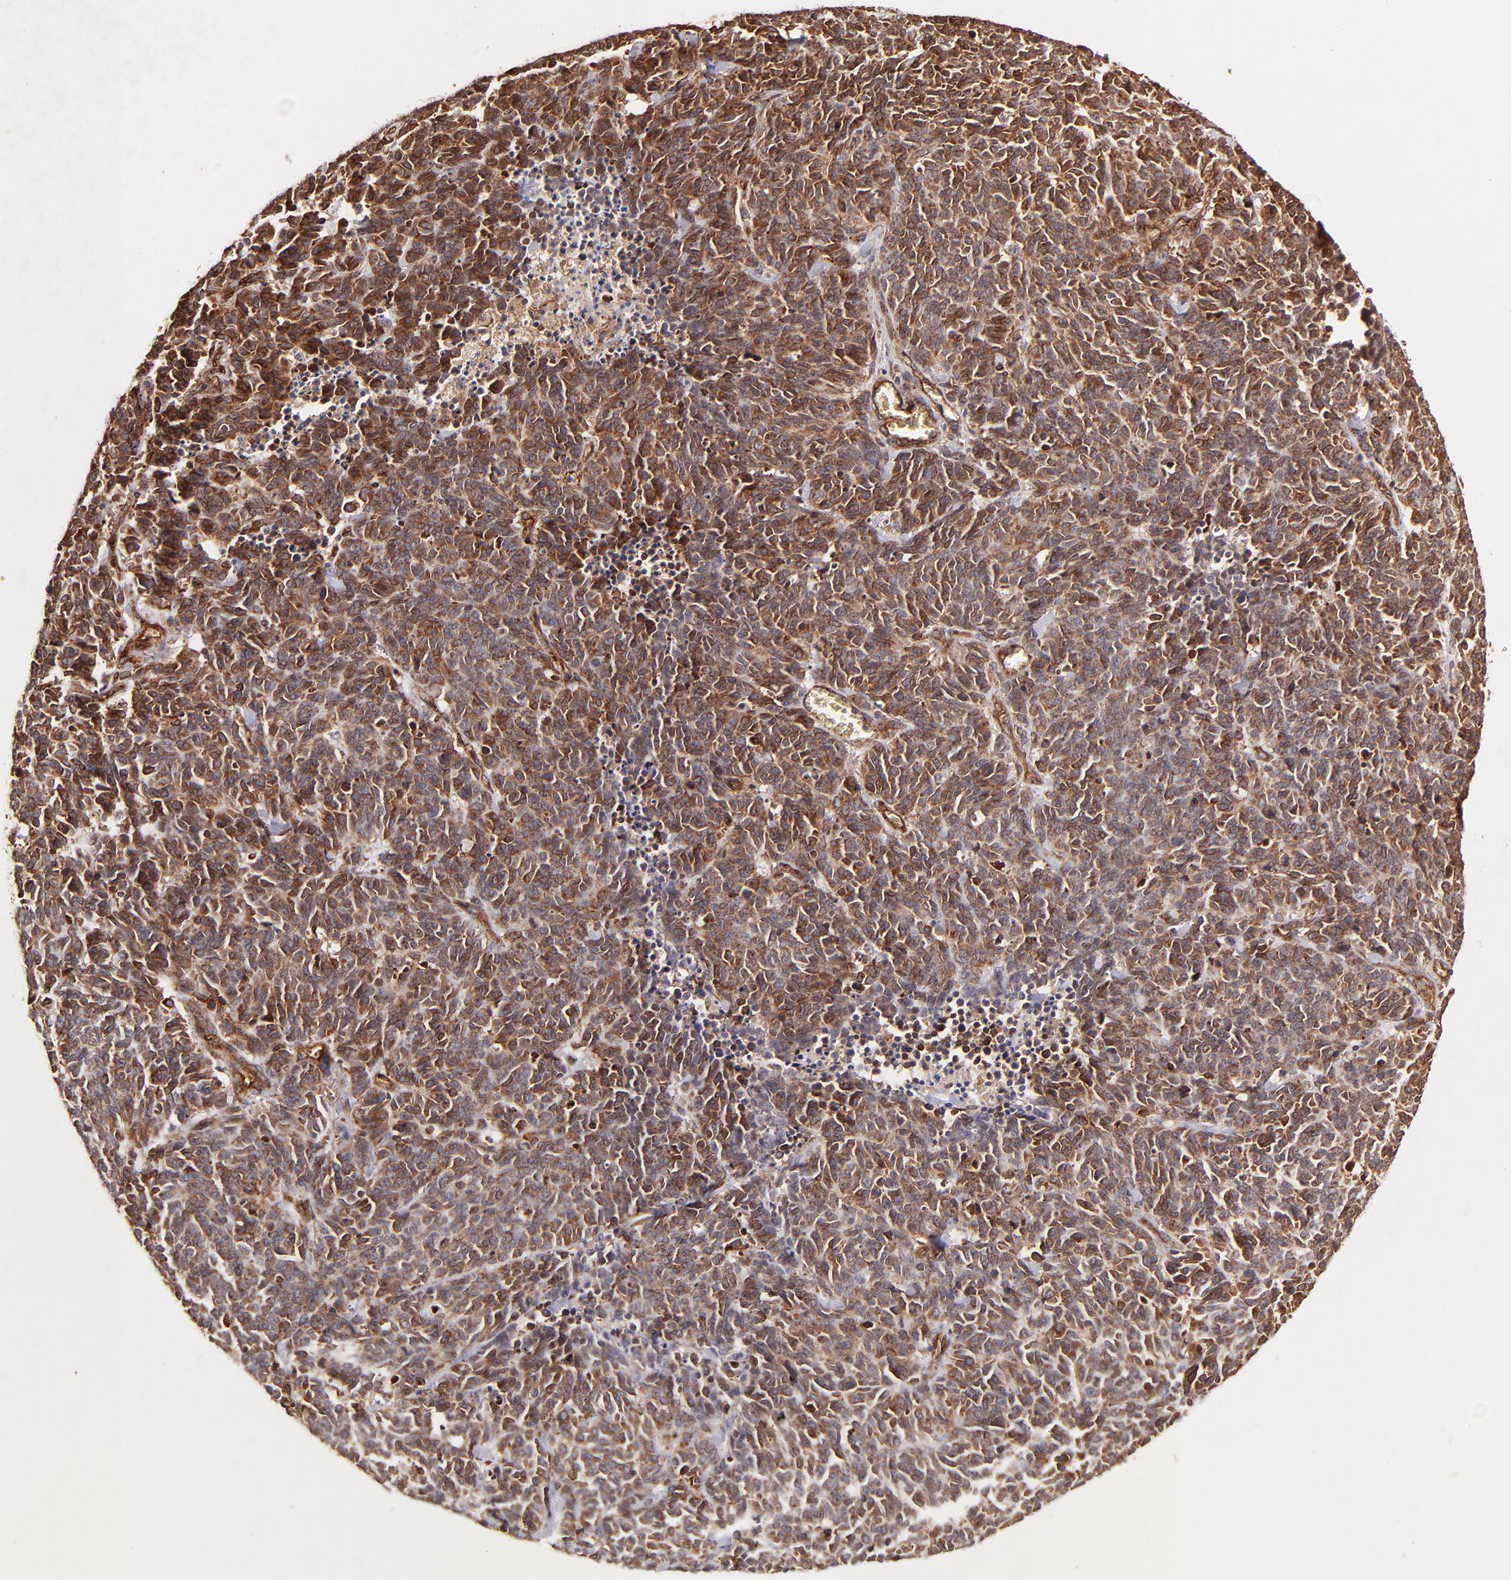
{"staining": {"intensity": "moderate", "quantity": ">75%", "location": "cytoplasmic/membranous"}, "tissue": "lung cancer", "cell_type": "Tumor cells", "image_type": "cancer", "snomed": [{"axis": "morphology", "description": "Neoplasm, malignant, NOS"}, {"axis": "topography", "description": "Lung"}], "caption": "Human malignant neoplasm (lung) stained with a brown dye exhibits moderate cytoplasmic/membranous positive staining in approximately >75% of tumor cells.", "gene": "ITGB1", "patient": {"sex": "female", "age": 58}}